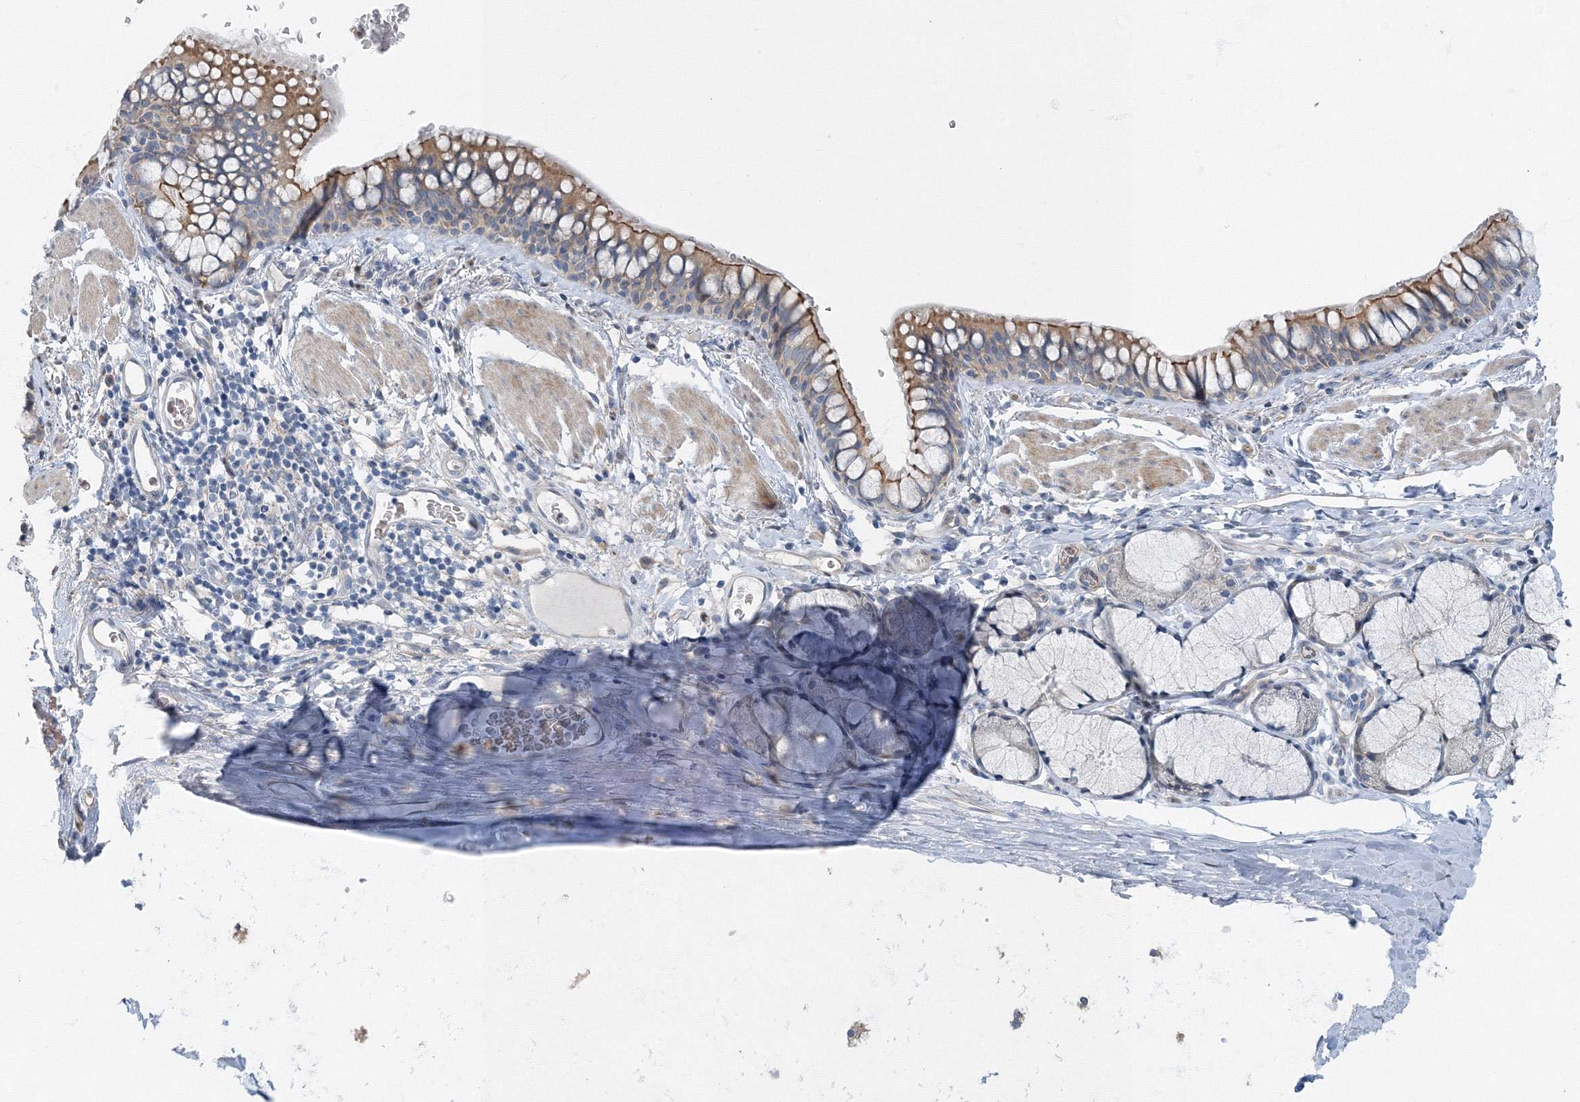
{"staining": {"intensity": "moderate", "quantity": "25%-75%", "location": "cytoplasmic/membranous"}, "tissue": "bronchus", "cell_type": "Respiratory epithelial cells", "image_type": "normal", "snomed": [{"axis": "morphology", "description": "Normal tissue, NOS"}, {"axis": "topography", "description": "Cartilage tissue"}, {"axis": "topography", "description": "Bronchus"}], "caption": "IHC of normal bronchus demonstrates medium levels of moderate cytoplasmic/membranous expression in about 25%-75% of respiratory epithelial cells.", "gene": "AASDH", "patient": {"sex": "female", "age": 36}}